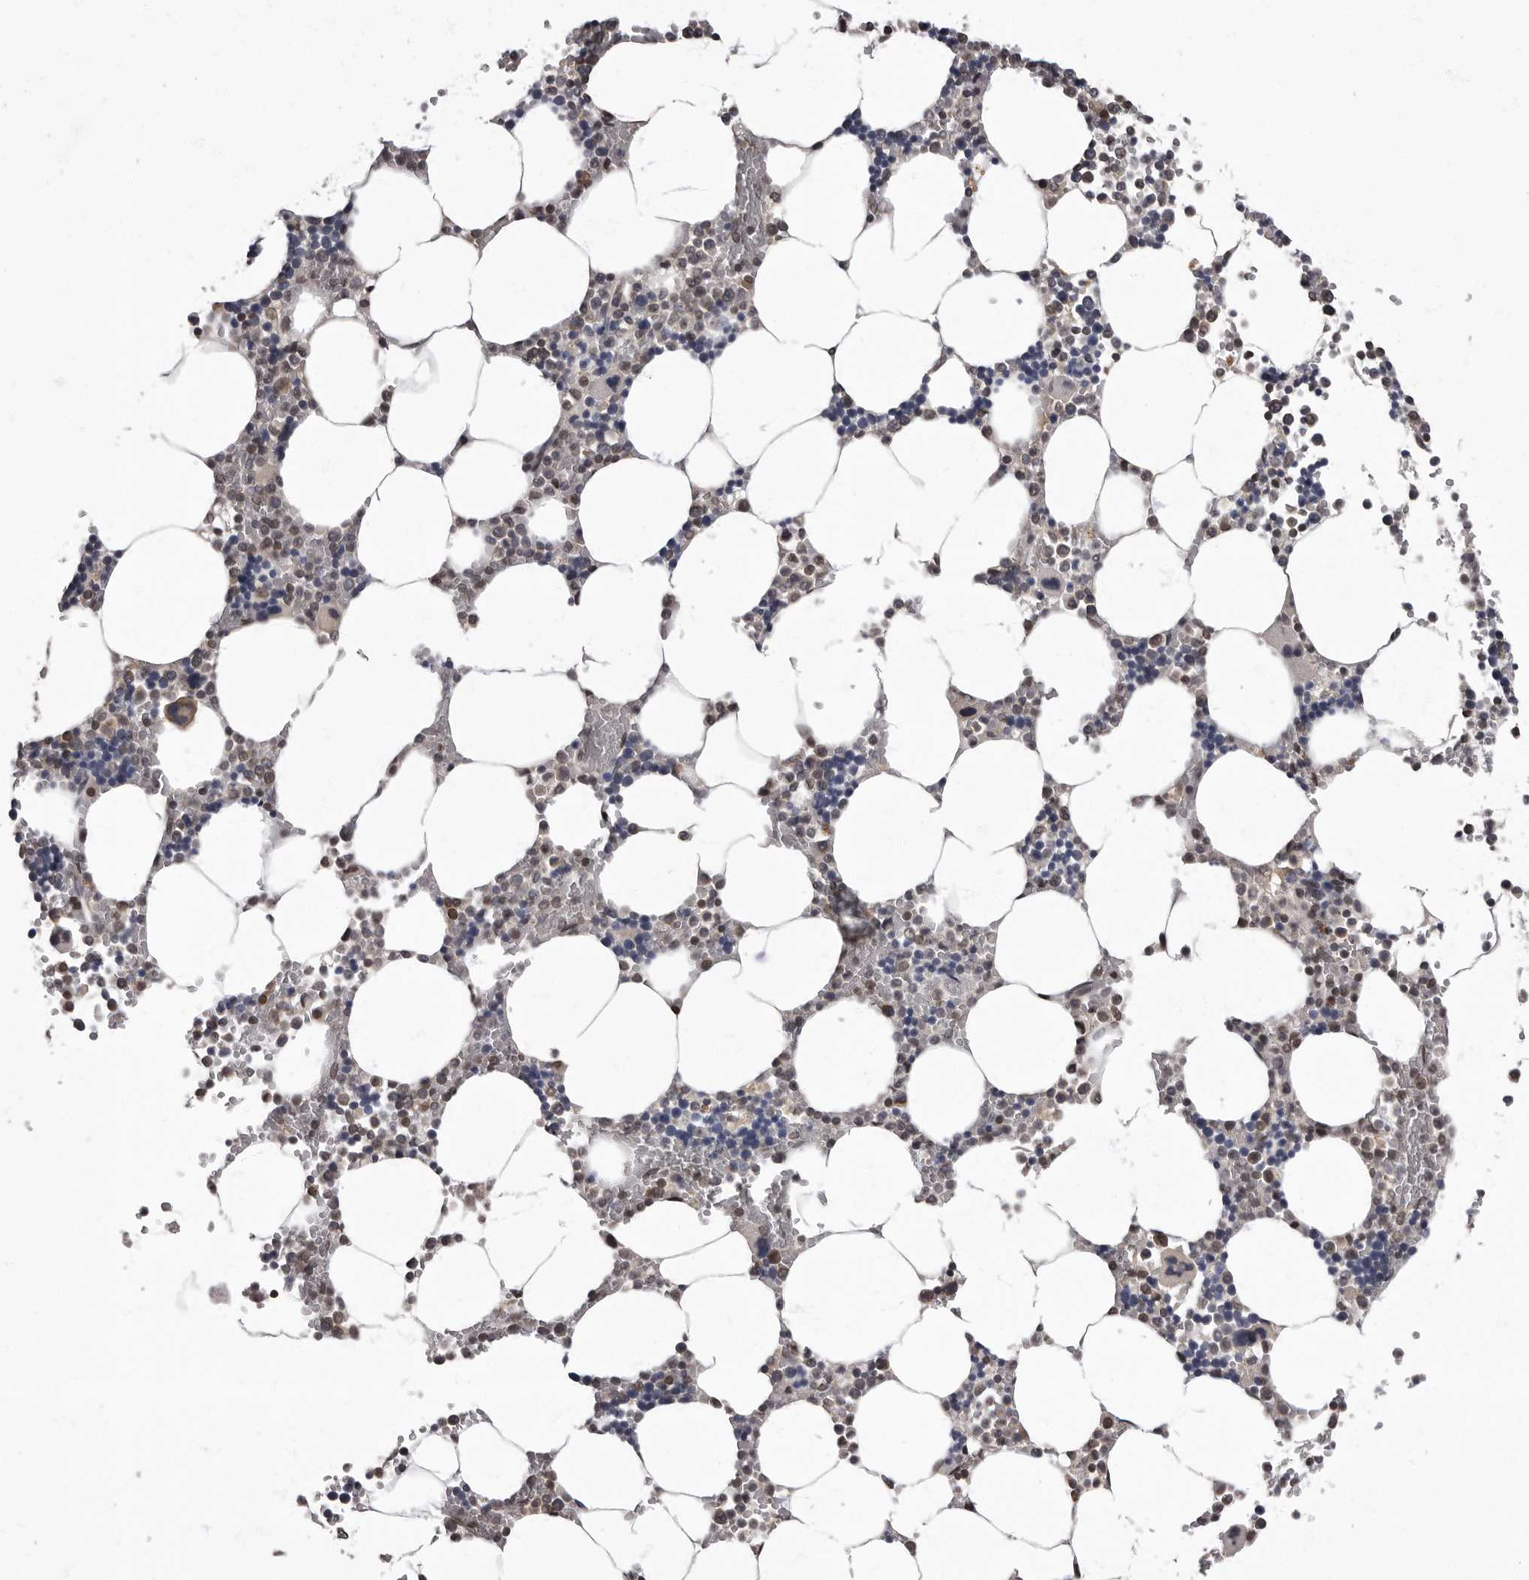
{"staining": {"intensity": "moderate", "quantity": "<25%", "location": "nuclear"}, "tissue": "bone marrow", "cell_type": "Hematopoietic cells", "image_type": "normal", "snomed": [{"axis": "morphology", "description": "Normal tissue, NOS"}, {"axis": "topography", "description": "Bone marrow"}], "caption": "Immunohistochemical staining of benign human bone marrow reveals low levels of moderate nuclear staining in approximately <25% of hematopoietic cells. (DAB (3,3'-diaminobenzidine) IHC with brightfield microscopy, high magnification).", "gene": "C1orf50", "patient": {"sex": "male", "age": 70}}